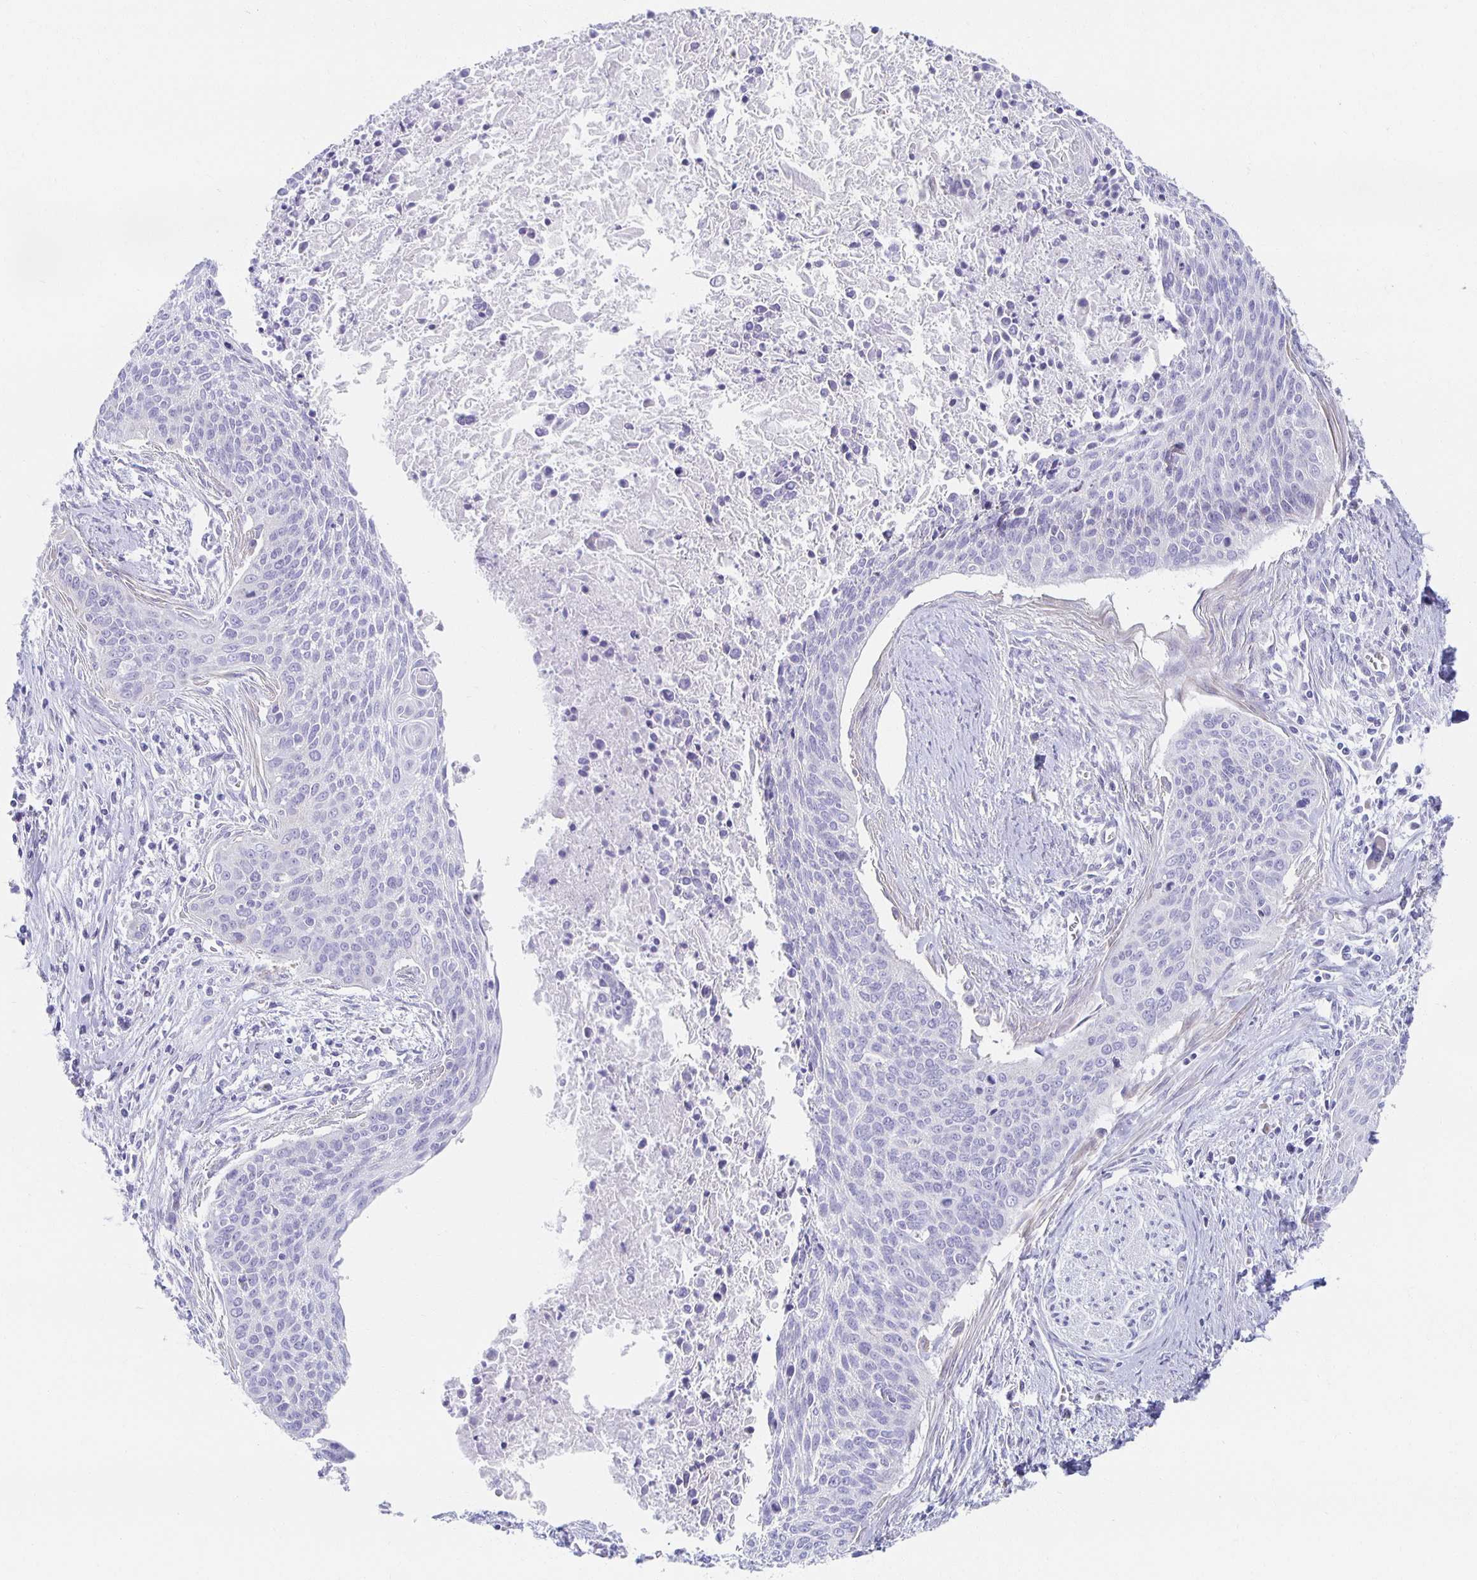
{"staining": {"intensity": "negative", "quantity": "none", "location": "none"}, "tissue": "cervical cancer", "cell_type": "Tumor cells", "image_type": "cancer", "snomed": [{"axis": "morphology", "description": "Squamous cell carcinoma, NOS"}, {"axis": "topography", "description": "Cervix"}], "caption": "A high-resolution photomicrograph shows IHC staining of cervical squamous cell carcinoma, which exhibits no significant expression in tumor cells. (DAB (3,3'-diaminobenzidine) IHC, high magnification).", "gene": "TEX44", "patient": {"sex": "female", "age": 55}}